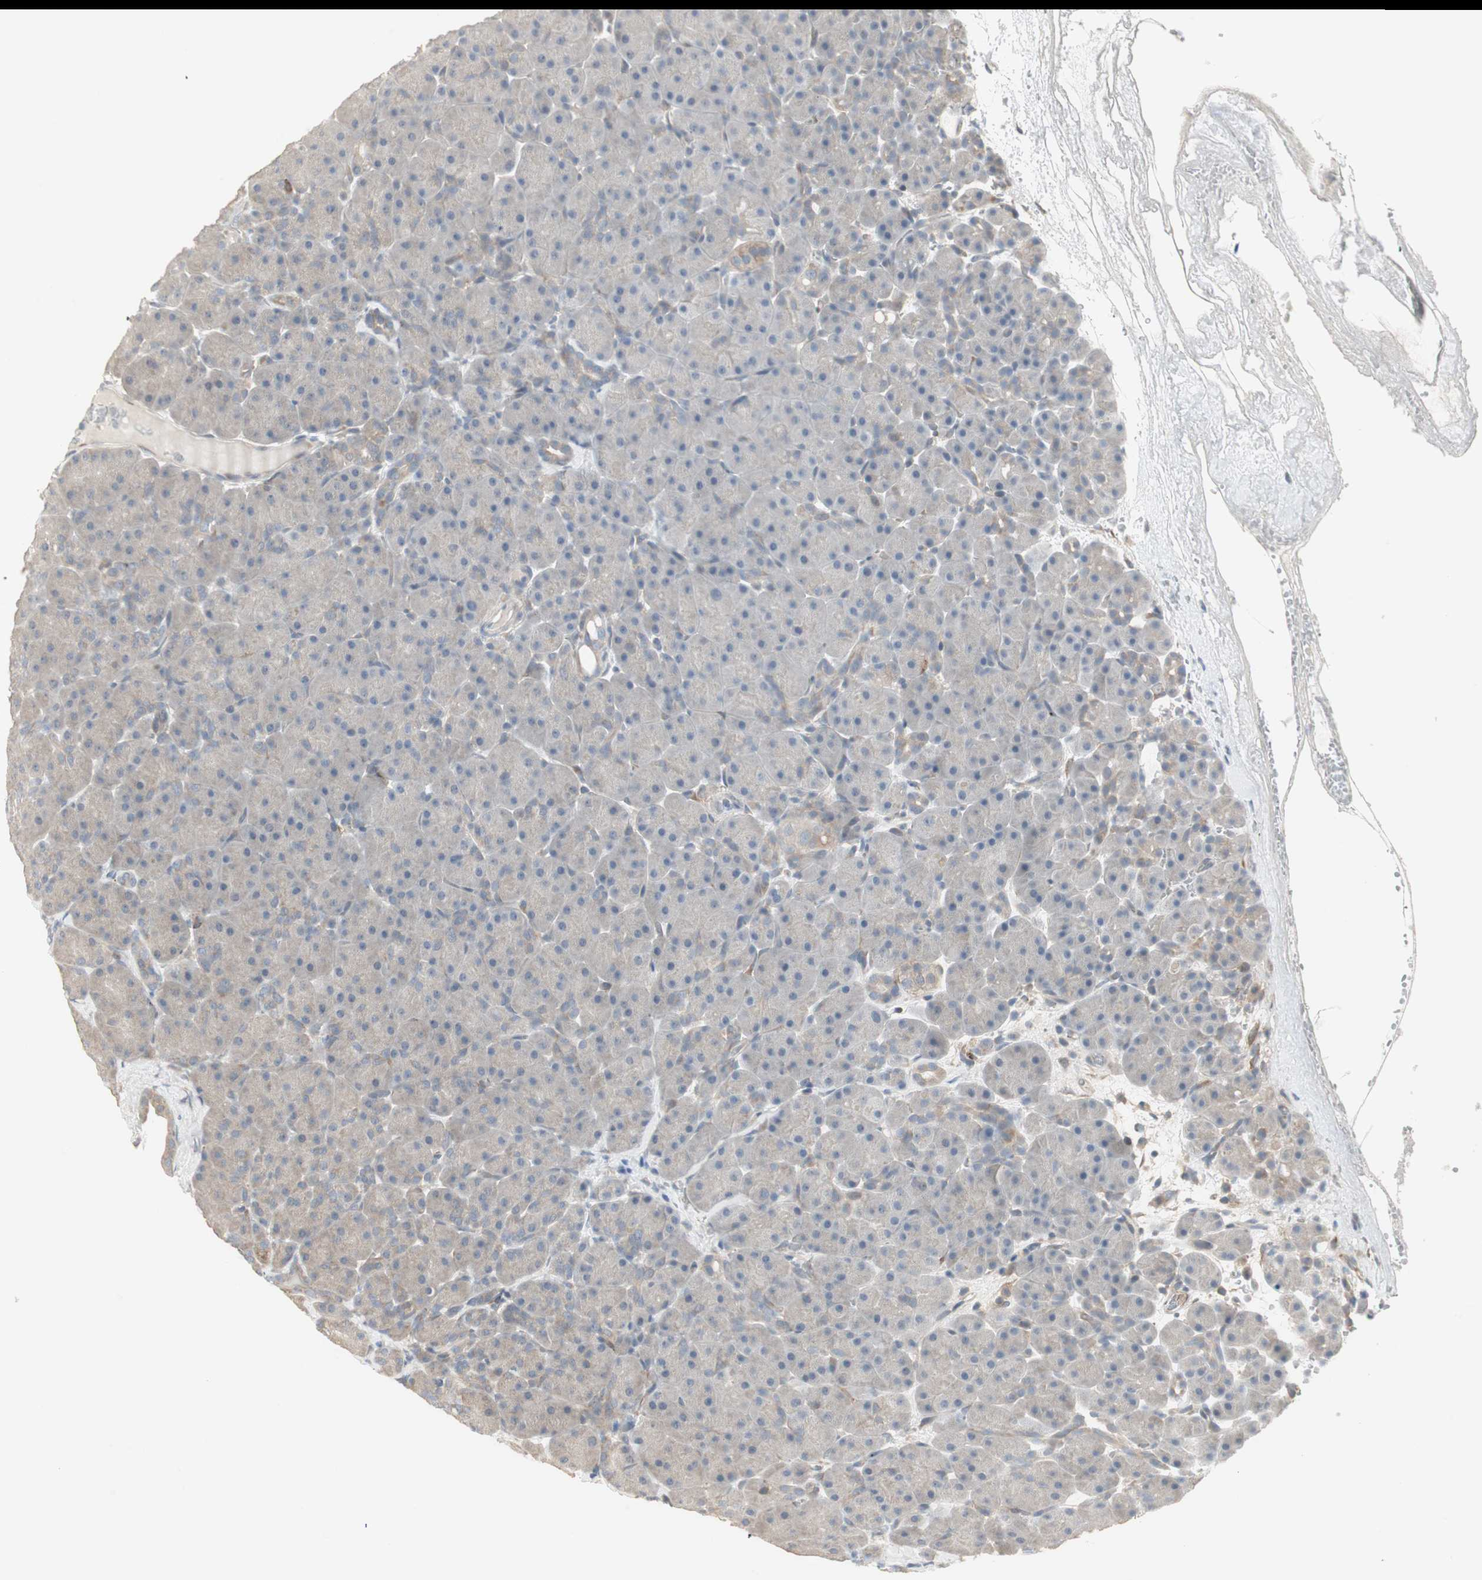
{"staining": {"intensity": "weak", "quantity": "<25%", "location": "cytoplasmic/membranous"}, "tissue": "pancreas", "cell_type": "Exocrine glandular cells", "image_type": "normal", "snomed": [{"axis": "morphology", "description": "Normal tissue, NOS"}, {"axis": "topography", "description": "Pancreas"}], "caption": "Exocrine glandular cells show no significant expression in benign pancreas. (DAB (3,3'-diaminobenzidine) immunohistochemistry visualized using brightfield microscopy, high magnification).", "gene": "ZFP36", "patient": {"sex": "male", "age": 66}}